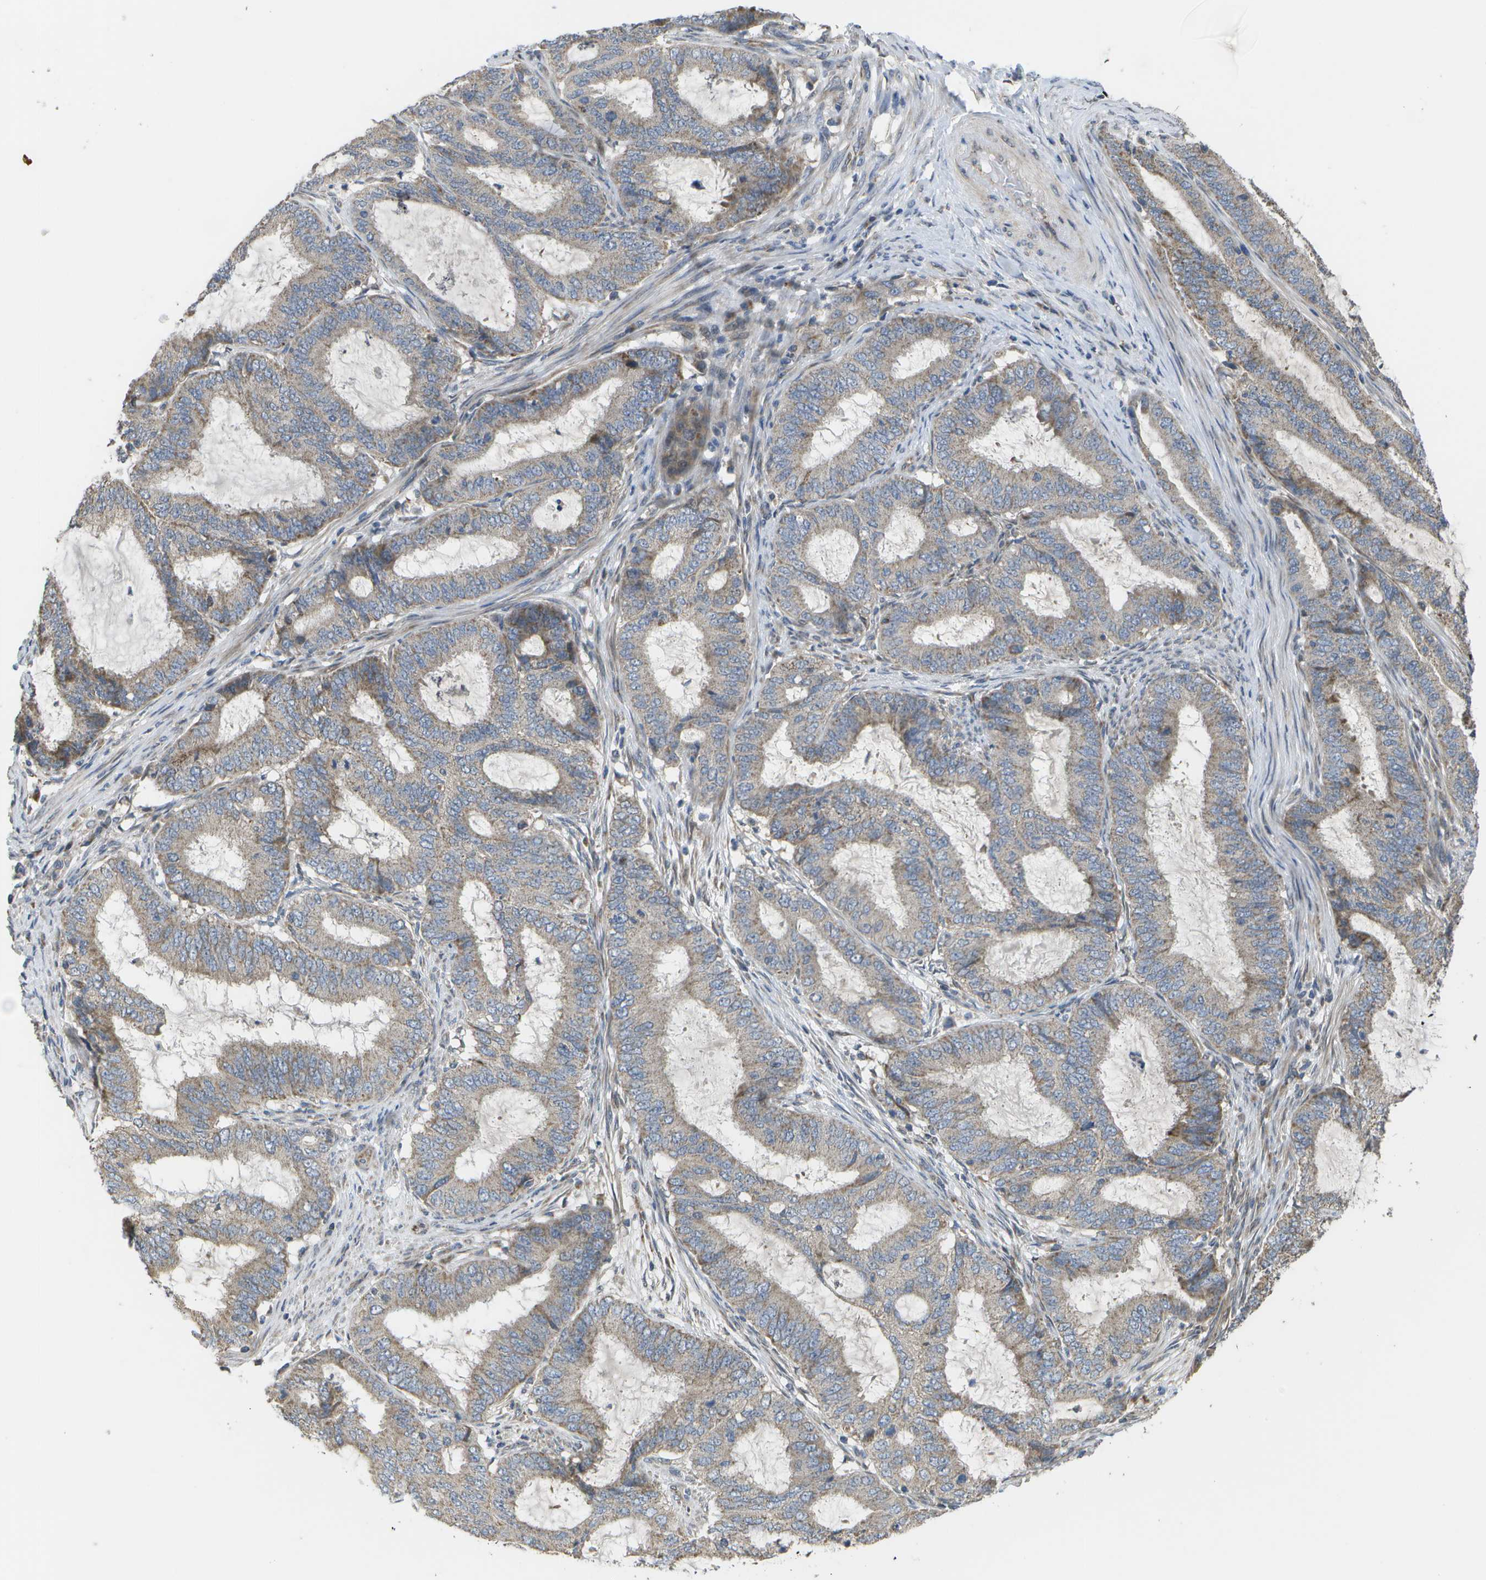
{"staining": {"intensity": "weak", "quantity": ">75%", "location": "cytoplasmic/membranous"}, "tissue": "endometrial cancer", "cell_type": "Tumor cells", "image_type": "cancer", "snomed": [{"axis": "morphology", "description": "Adenocarcinoma, NOS"}, {"axis": "topography", "description": "Endometrium"}], "caption": "A photomicrograph of endometrial cancer (adenocarcinoma) stained for a protein reveals weak cytoplasmic/membranous brown staining in tumor cells. (DAB (3,3'-diaminobenzidine) = brown stain, brightfield microscopy at high magnification).", "gene": "HADHA", "patient": {"sex": "female", "age": 70}}